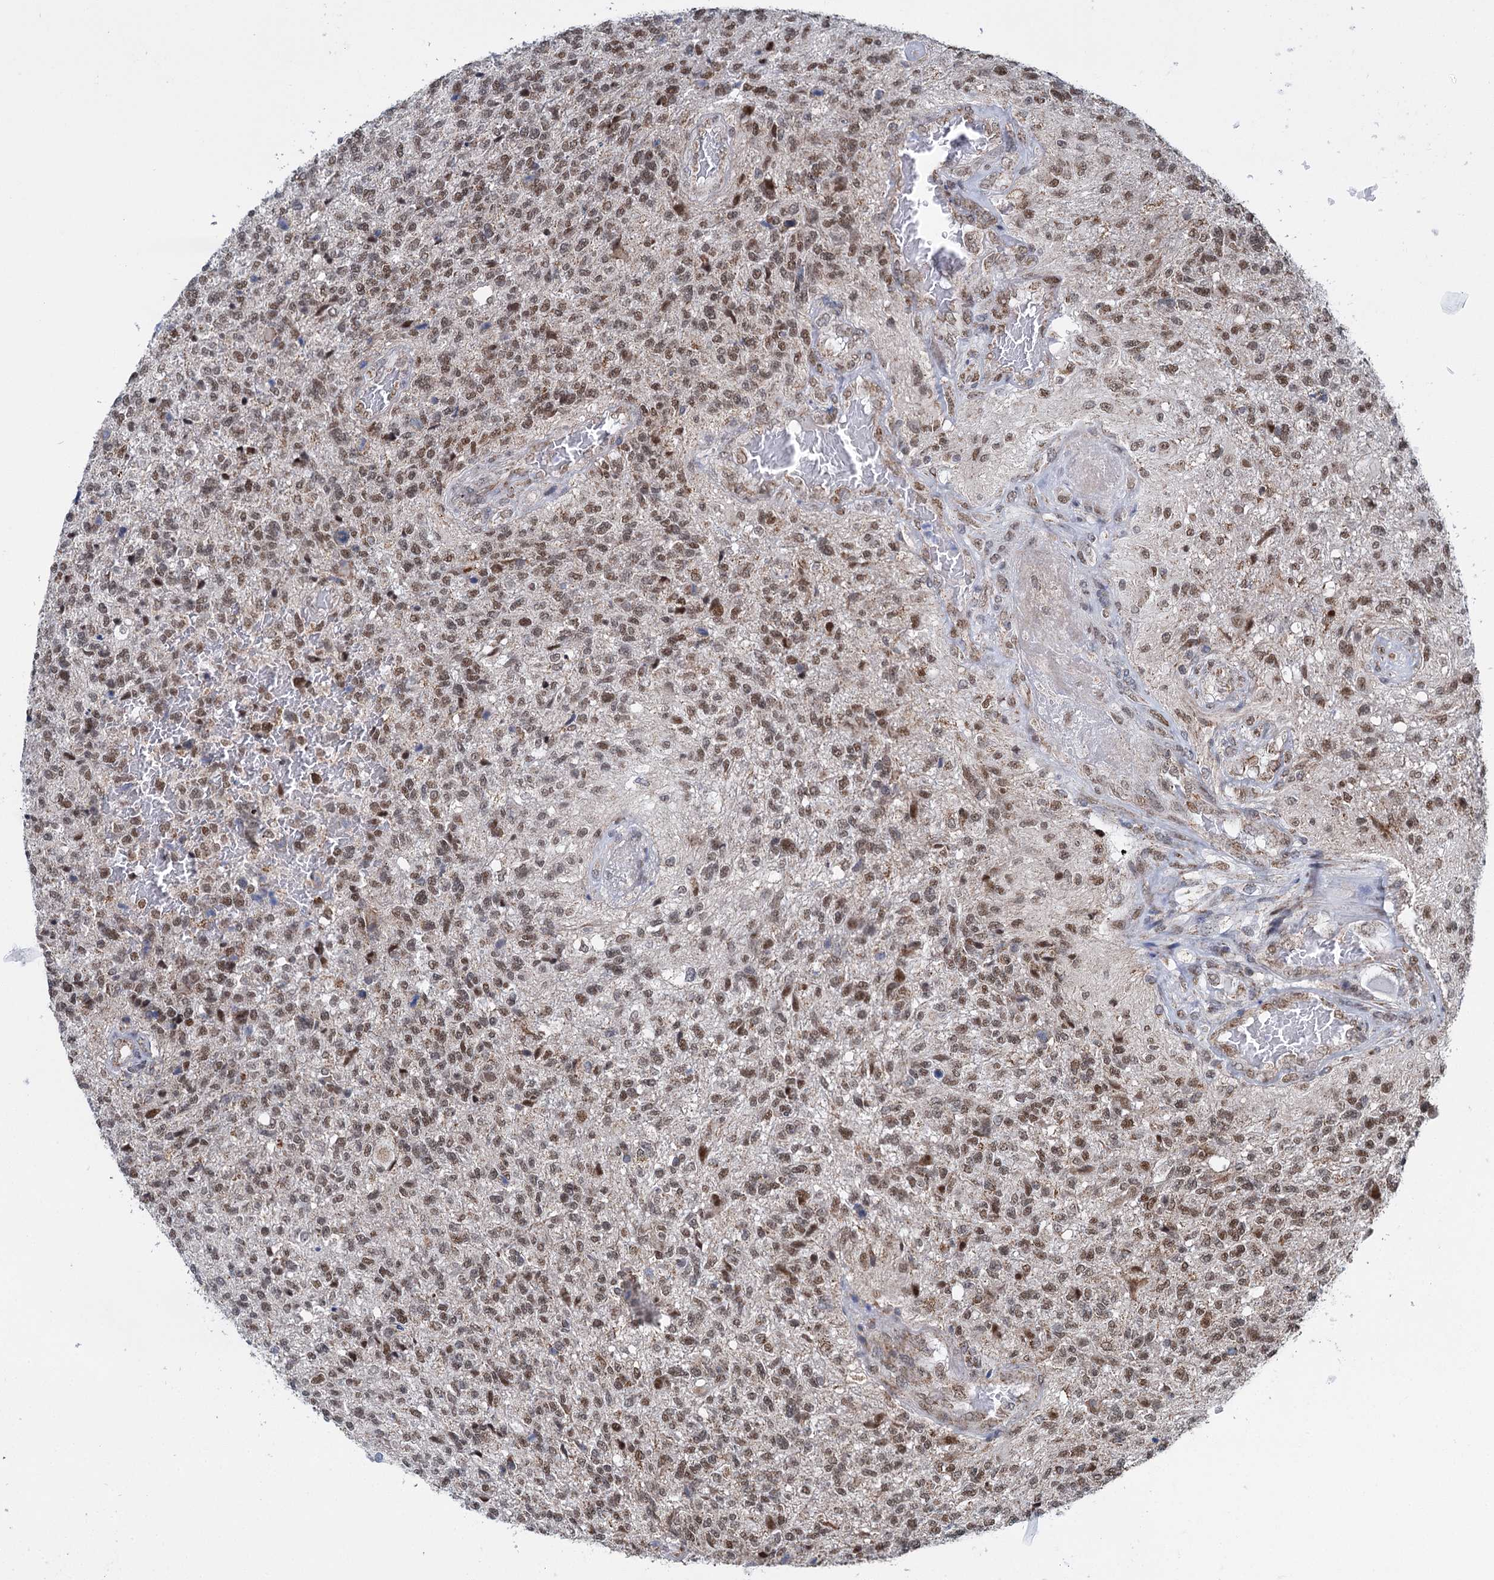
{"staining": {"intensity": "moderate", "quantity": ">75%", "location": "cytoplasmic/membranous,nuclear"}, "tissue": "glioma", "cell_type": "Tumor cells", "image_type": "cancer", "snomed": [{"axis": "morphology", "description": "Glioma, malignant, High grade"}, {"axis": "topography", "description": "Brain"}], "caption": "Human malignant high-grade glioma stained with a brown dye demonstrates moderate cytoplasmic/membranous and nuclear positive positivity in about >75% of tumor cells.", "gene": "MORN3", "patient": {"sex": "male", "age": 56}}